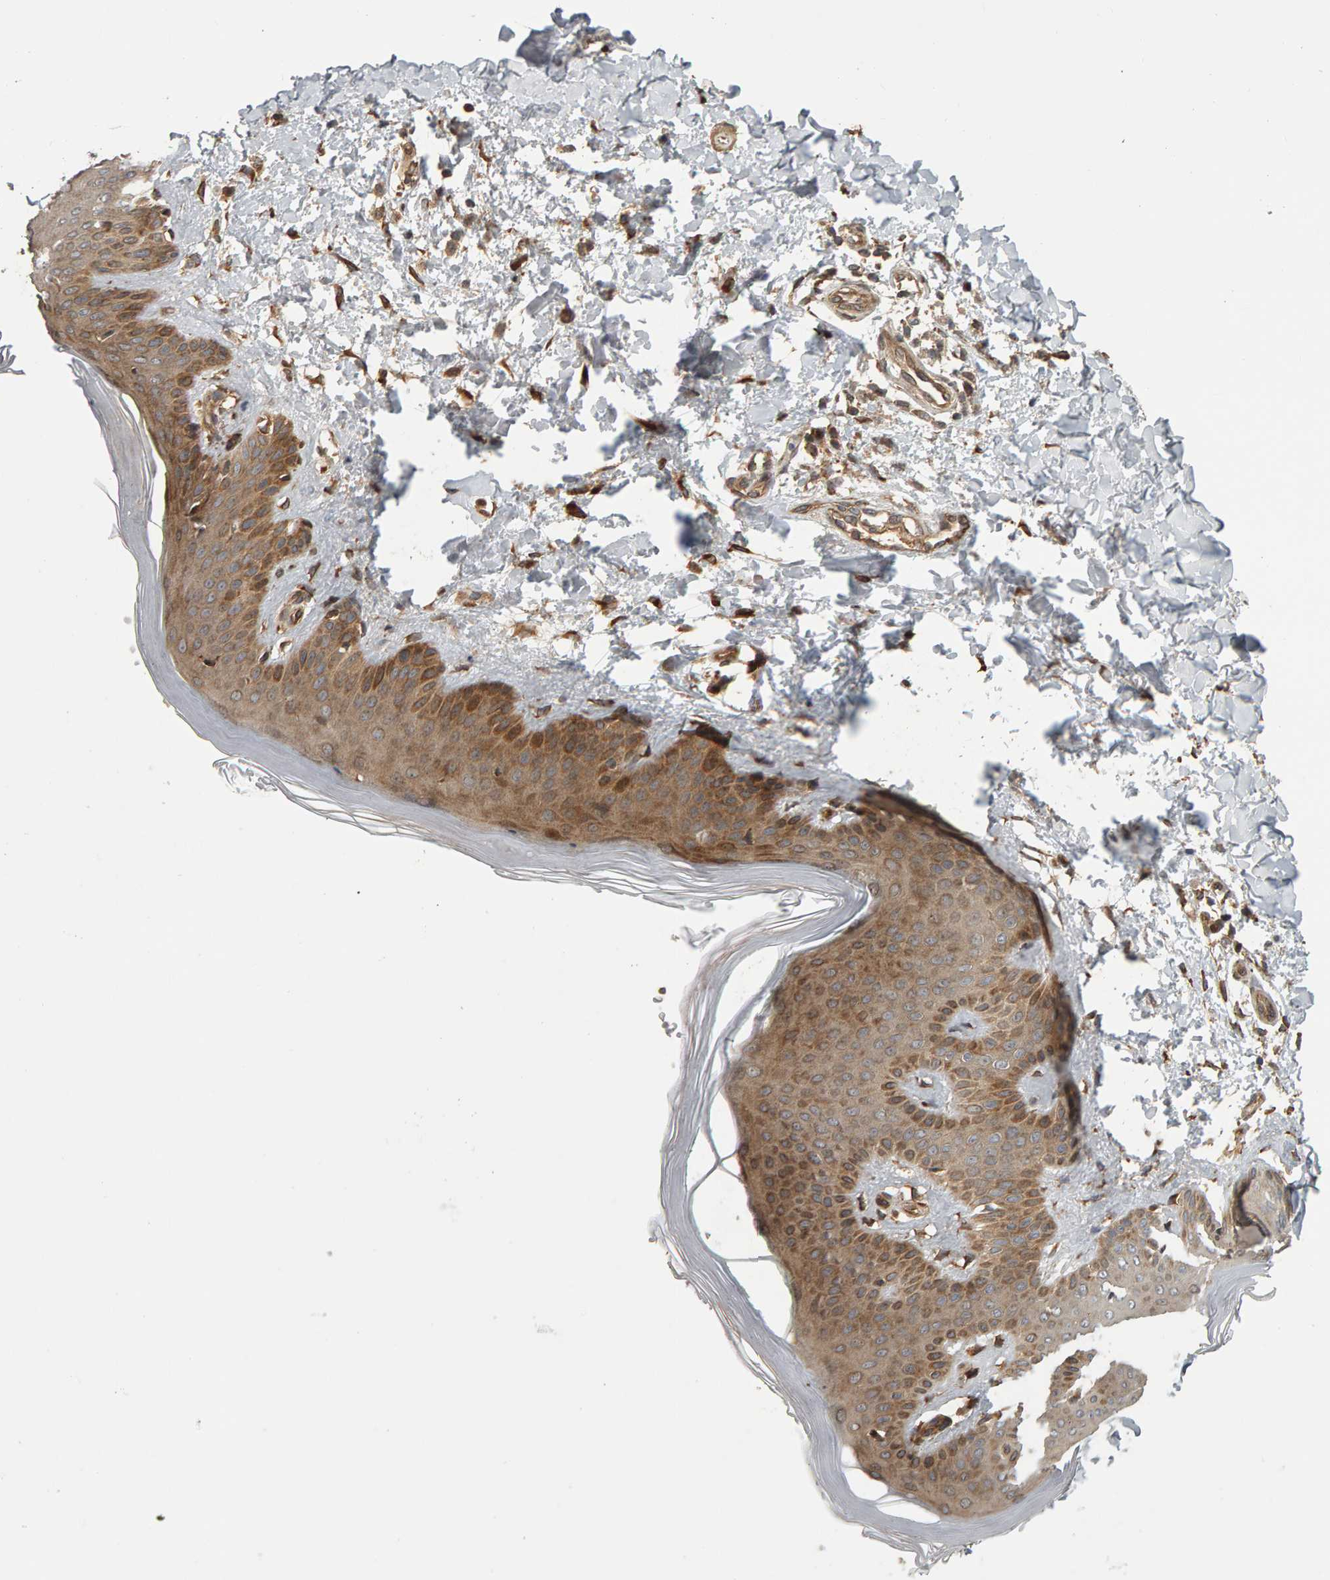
{"staining": {"intensity": "strong", "quantity": ">75%", "location": "cytoplasmic/membranous"}, "tissue": "skin", "cell_type": "Fibroblasts", "image_type": "normal", "snomed": [{"axis": "morphology", "description": "Normal tissue, NOS"}, {"axis": "morphology", "description": "Malignant melanoma, Metastatic site"}, {"axis": "topography", "description": "Skin"}], "caption": "DAB immunohistochemical staining of benign human skin exhibits strong cytoplasmic/membranous protein expression in approximately >75% of fibroblasts.", "gene": "ZFAND1", "patient": {"sex": "male", "age": 41}}